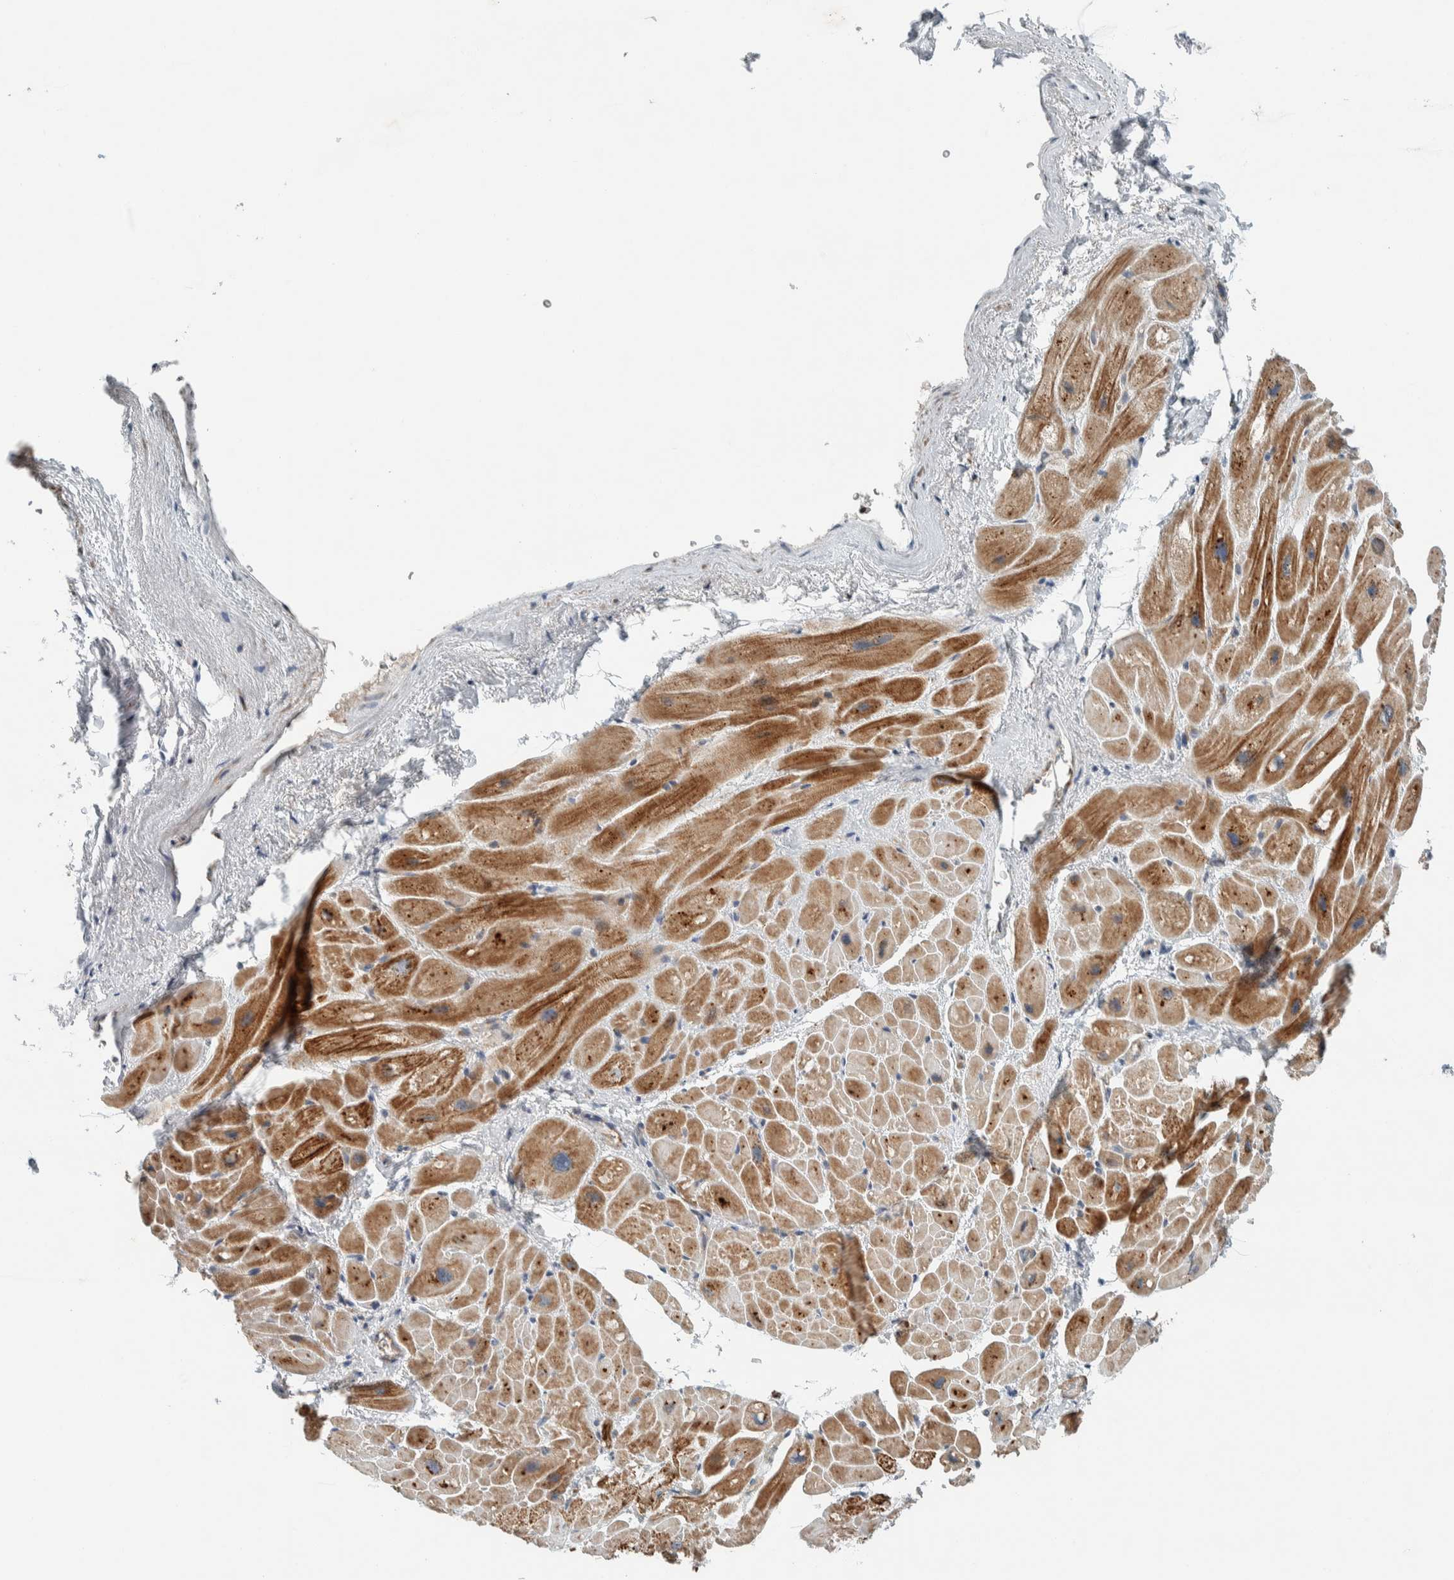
{"staining": {"intensity": "moderate", "quantity": ">75%", "location": "cytoplasmic/membranous"}, "tissue": "heart muscle", "cell_type": "Cardiomyocytes", "image_type": "normal", "snomed": [{"axis": "morphology", "description": "Normal tissue, NOS"}, {"axis": "topography", "description": "Heart"}], "caption": "Heart muscle stained with IHC reveals moderate cytoplasmic/membranous expression in approximately >75% of cardiomyocytes.", "gene": "SLFN12L", "patient": {"sex": "male", "age": 49}}